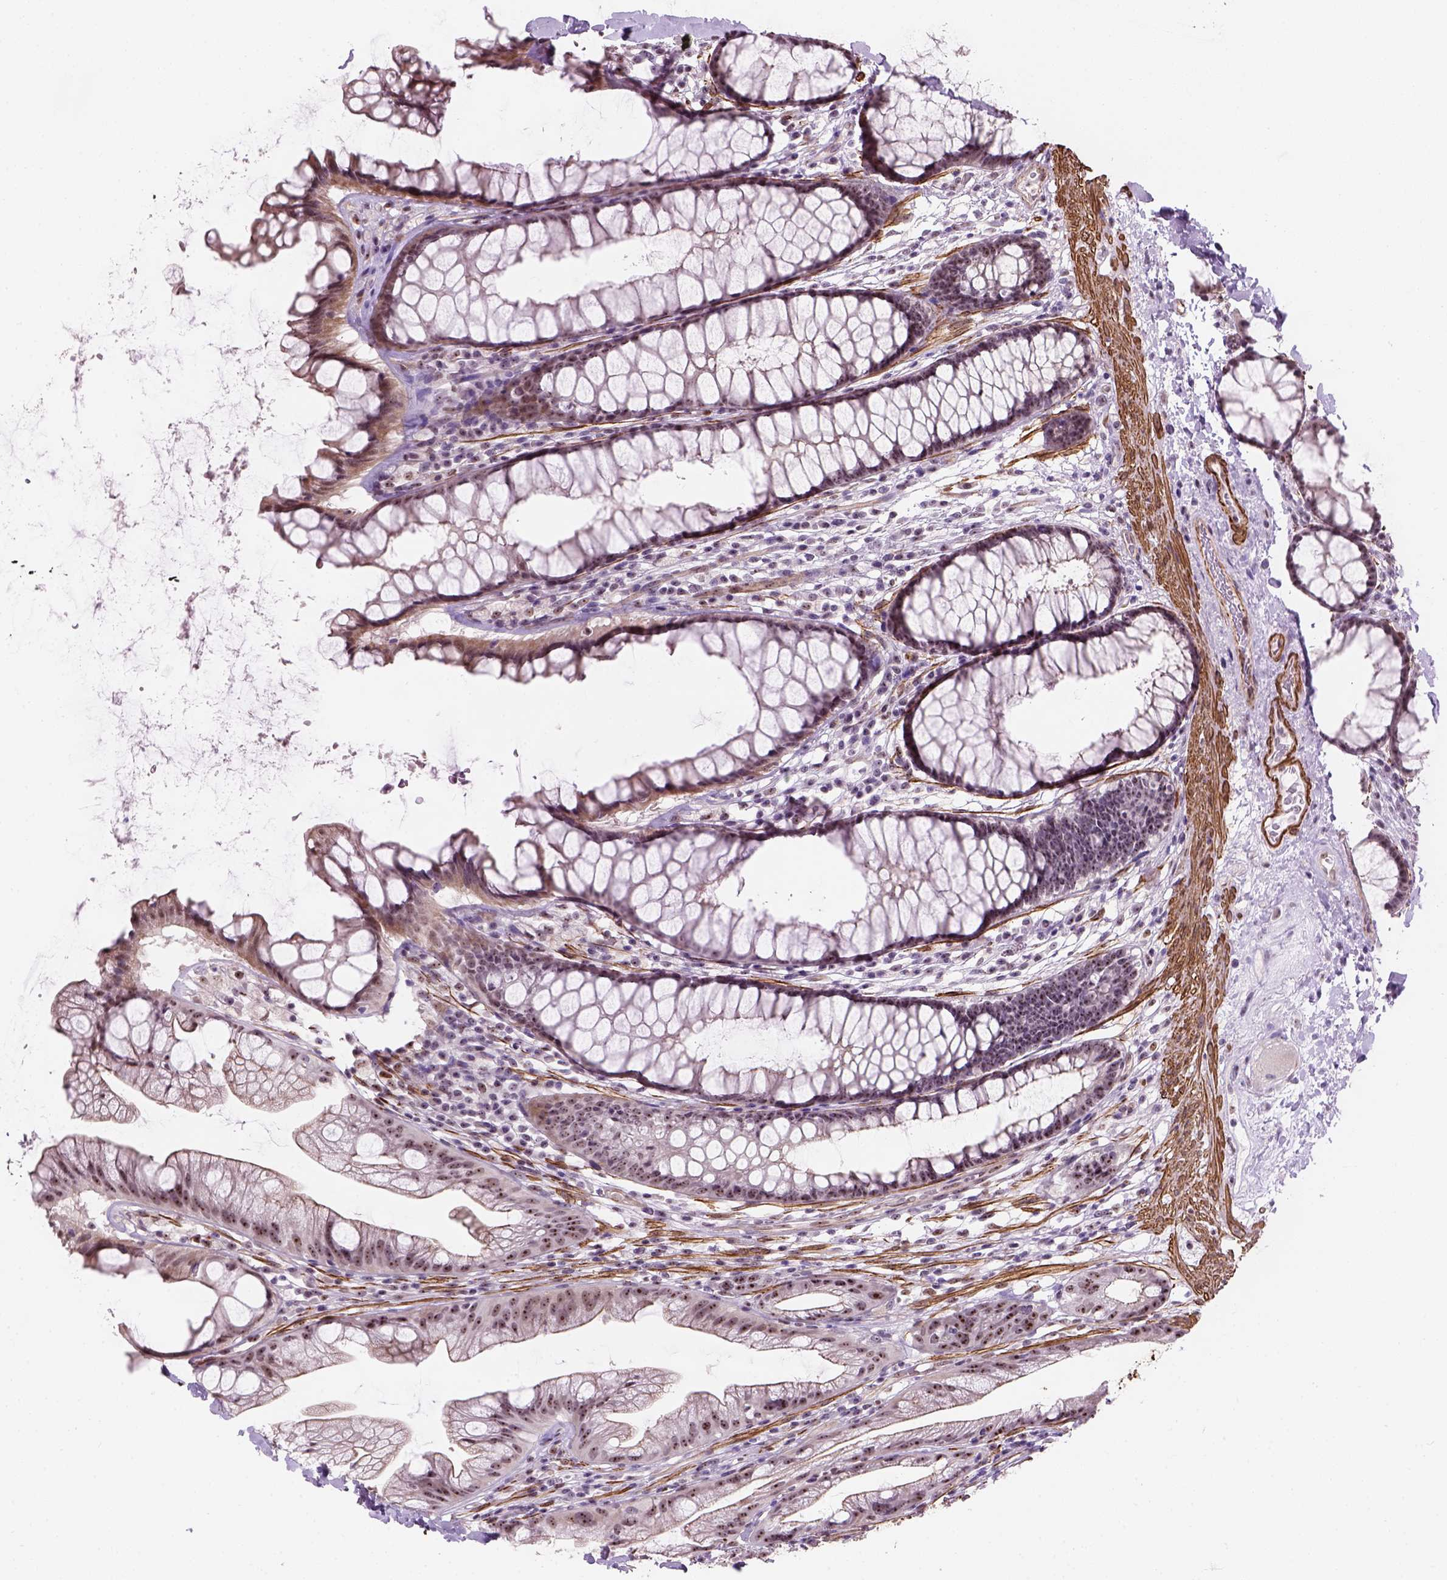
{"staining": {"intensity": "moderate", "quantity": "25%-75%", "location": "nuclear"}, "tissue": "rectum", "cell_type": "Glandular cells", "image_type": "normal", "snomed": [{"axis": "morphology", "description": "Normal tissue, NOS"}, {"axis": "topography", "description": "Rectum"}], "caption": "Immunohistochemical staining of unremarkable human rectum demonstrates medium levels of moderate nuclear staining in about 25%-75% of glandular cells. The staining was performed using DAB to visualize the protein expression in brown, while the nuclei were stained in blue with hematoxylin (Magnification: 20x).", "gene": "RRS1", "patient": {"sex": "male", "age": 72}}